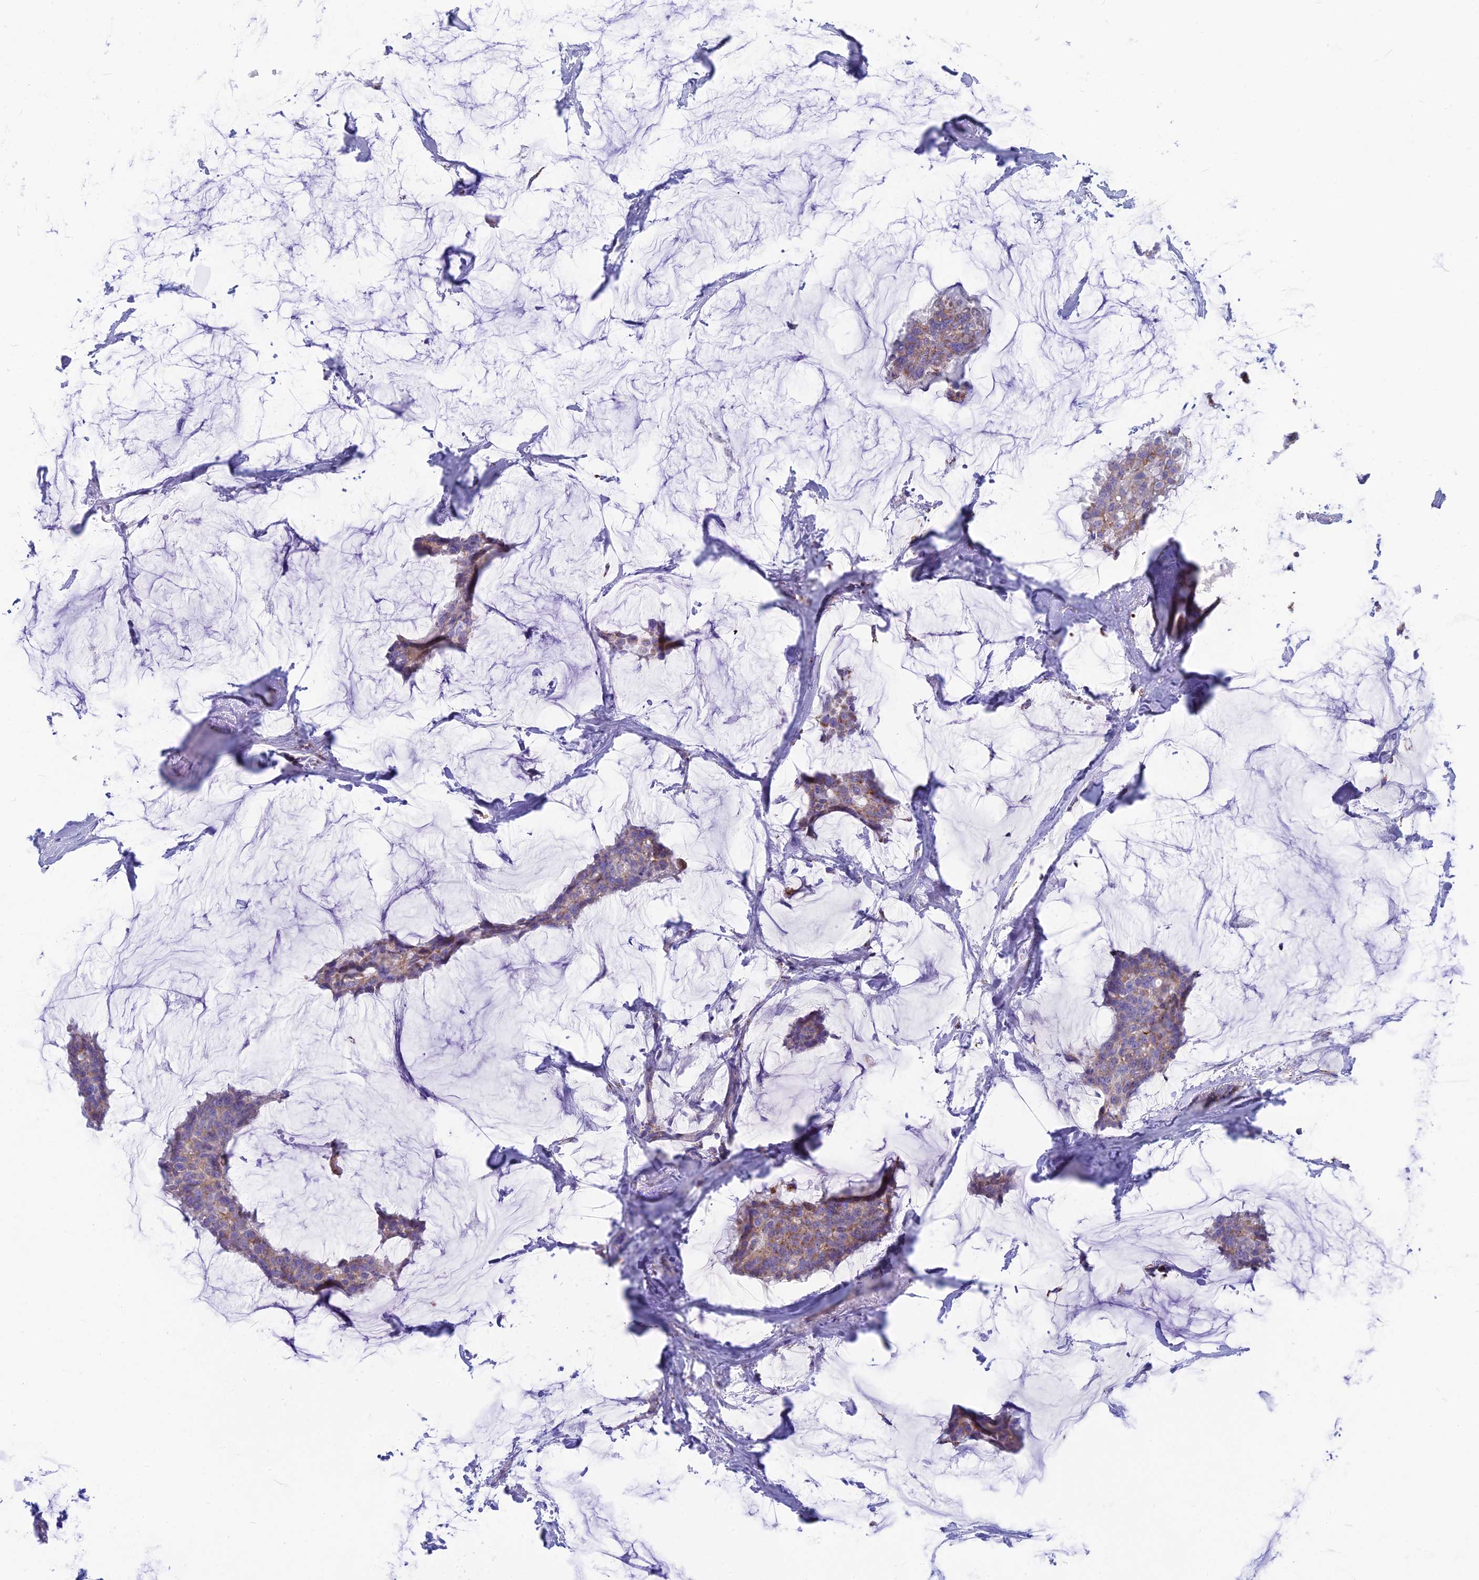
{"staining": {"intensity": "moderate", "quantity": "25%-75%", "location": "cytoplasmic/membranous"}, "tissue": "breast cancer", "cell_type": "Tumor cells", "image_type": "cancer", "snomed": [{"axis": "morphology", "description": "Duct carcinoma"}, {"axis": "topography", "description": "Breast"}], "caption": "The photomicrograph displays a brown stain indicating the presence of a protein in the cytoplasmic/membranous of tumor cells in breast cancer. (DAB (3,3'-diaminobenzidine) = brown stain, brightfield microscopy at high magnification).", "gene": "CS", "patient": {"sex": "female", "age": 93}}